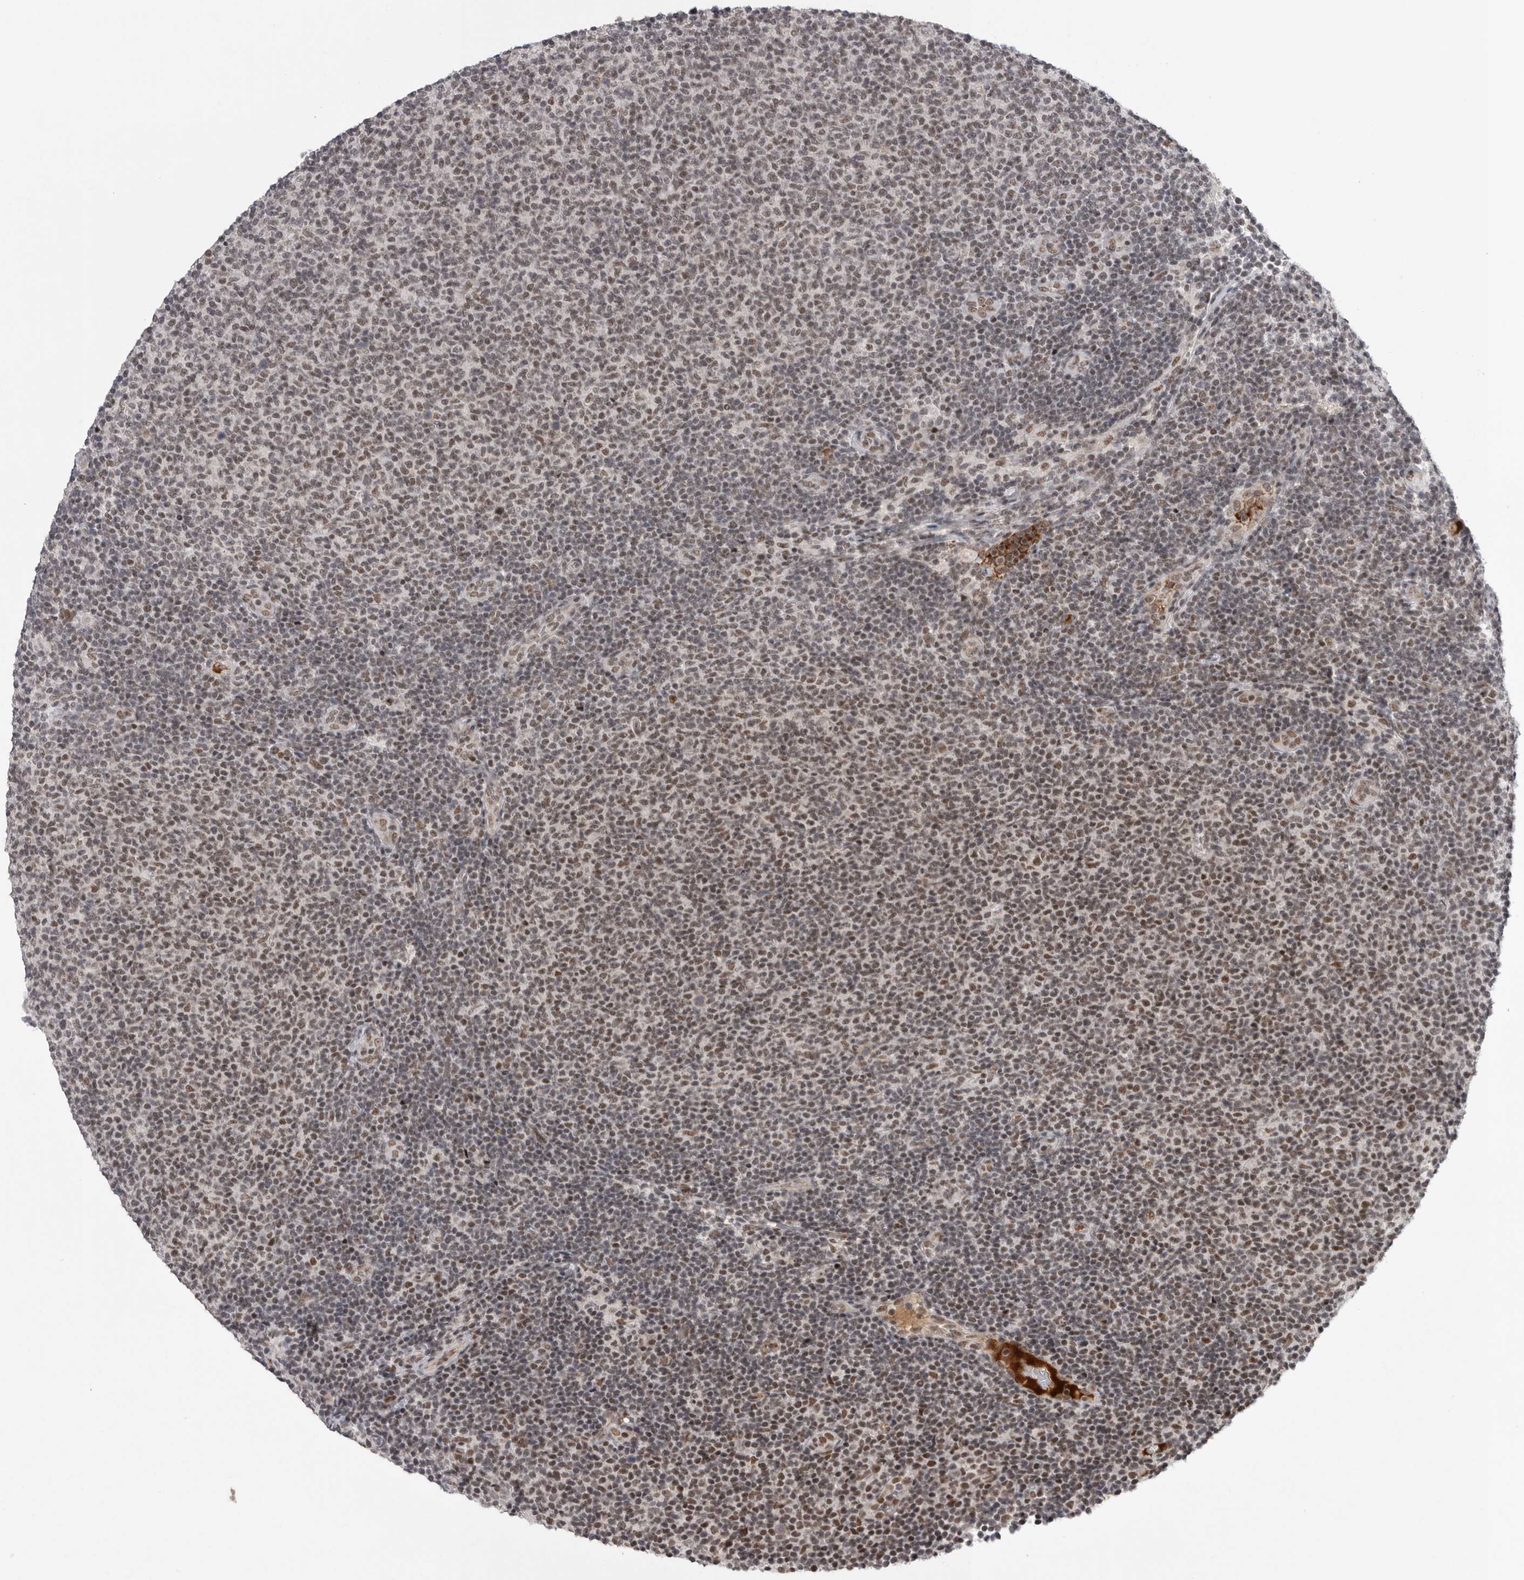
{"staining": {"intensity": "weak", "quantity": ">75%", "location": "nuclear"}, "tissue": "lymphoma", "cell_type": "Tumor cells", "image_type": "cancer", "snomed": [{"axis": "morphology", "description": "Malignant lymphoma, non-Hodgkin's type, Low grade"}, {"axis": "topography", "description": "Lymph node"}], "caption": "A photomicrograph showing weak nuclear staining in about >75% of tumor cells in lymphoma, as visualized by brown immunohistochemical staining.", "gene": "POU5F1", "patient": {"sex": "male", "age": 66}}